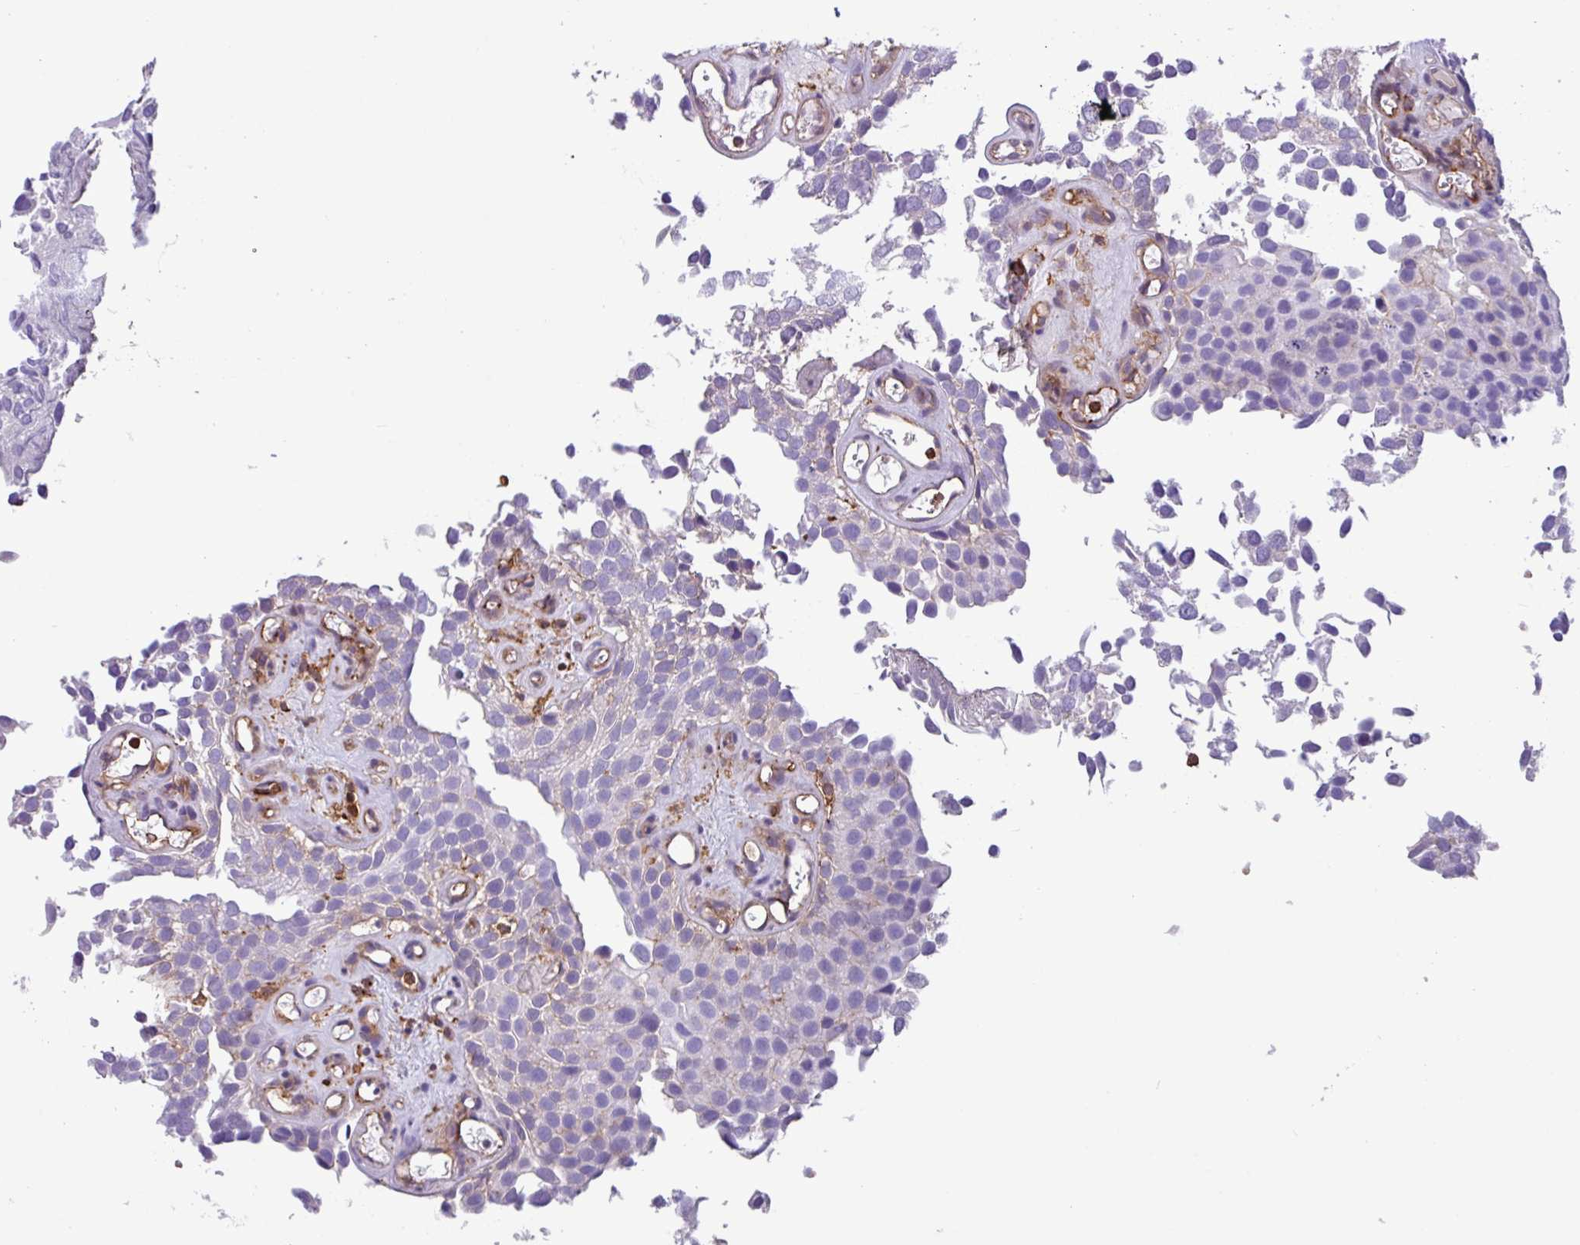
{"staining": {"intensity": "negative", "quantity": "none", "location": "none"}, "tissue": "urothelial cancer", "cell_type": "Tumor cells", "image_type": "cancer", "snomed": [{"axis": "morphology", "description": "Urothelial carcinoma, Low grade"}, {"axis": "topography", "description": "Urinary bladder"}], "caption": "Immunohistochemistry of urothelial carcinoma (low-grade) exhibits no expression in tumor cells. Brightfield microscopy of IHC stained with DAB (brown) and hematoxylin (blue), captured at high magnification.", "gene": "PPP1R18", "patient": {"sex": "male", "age": 88}}